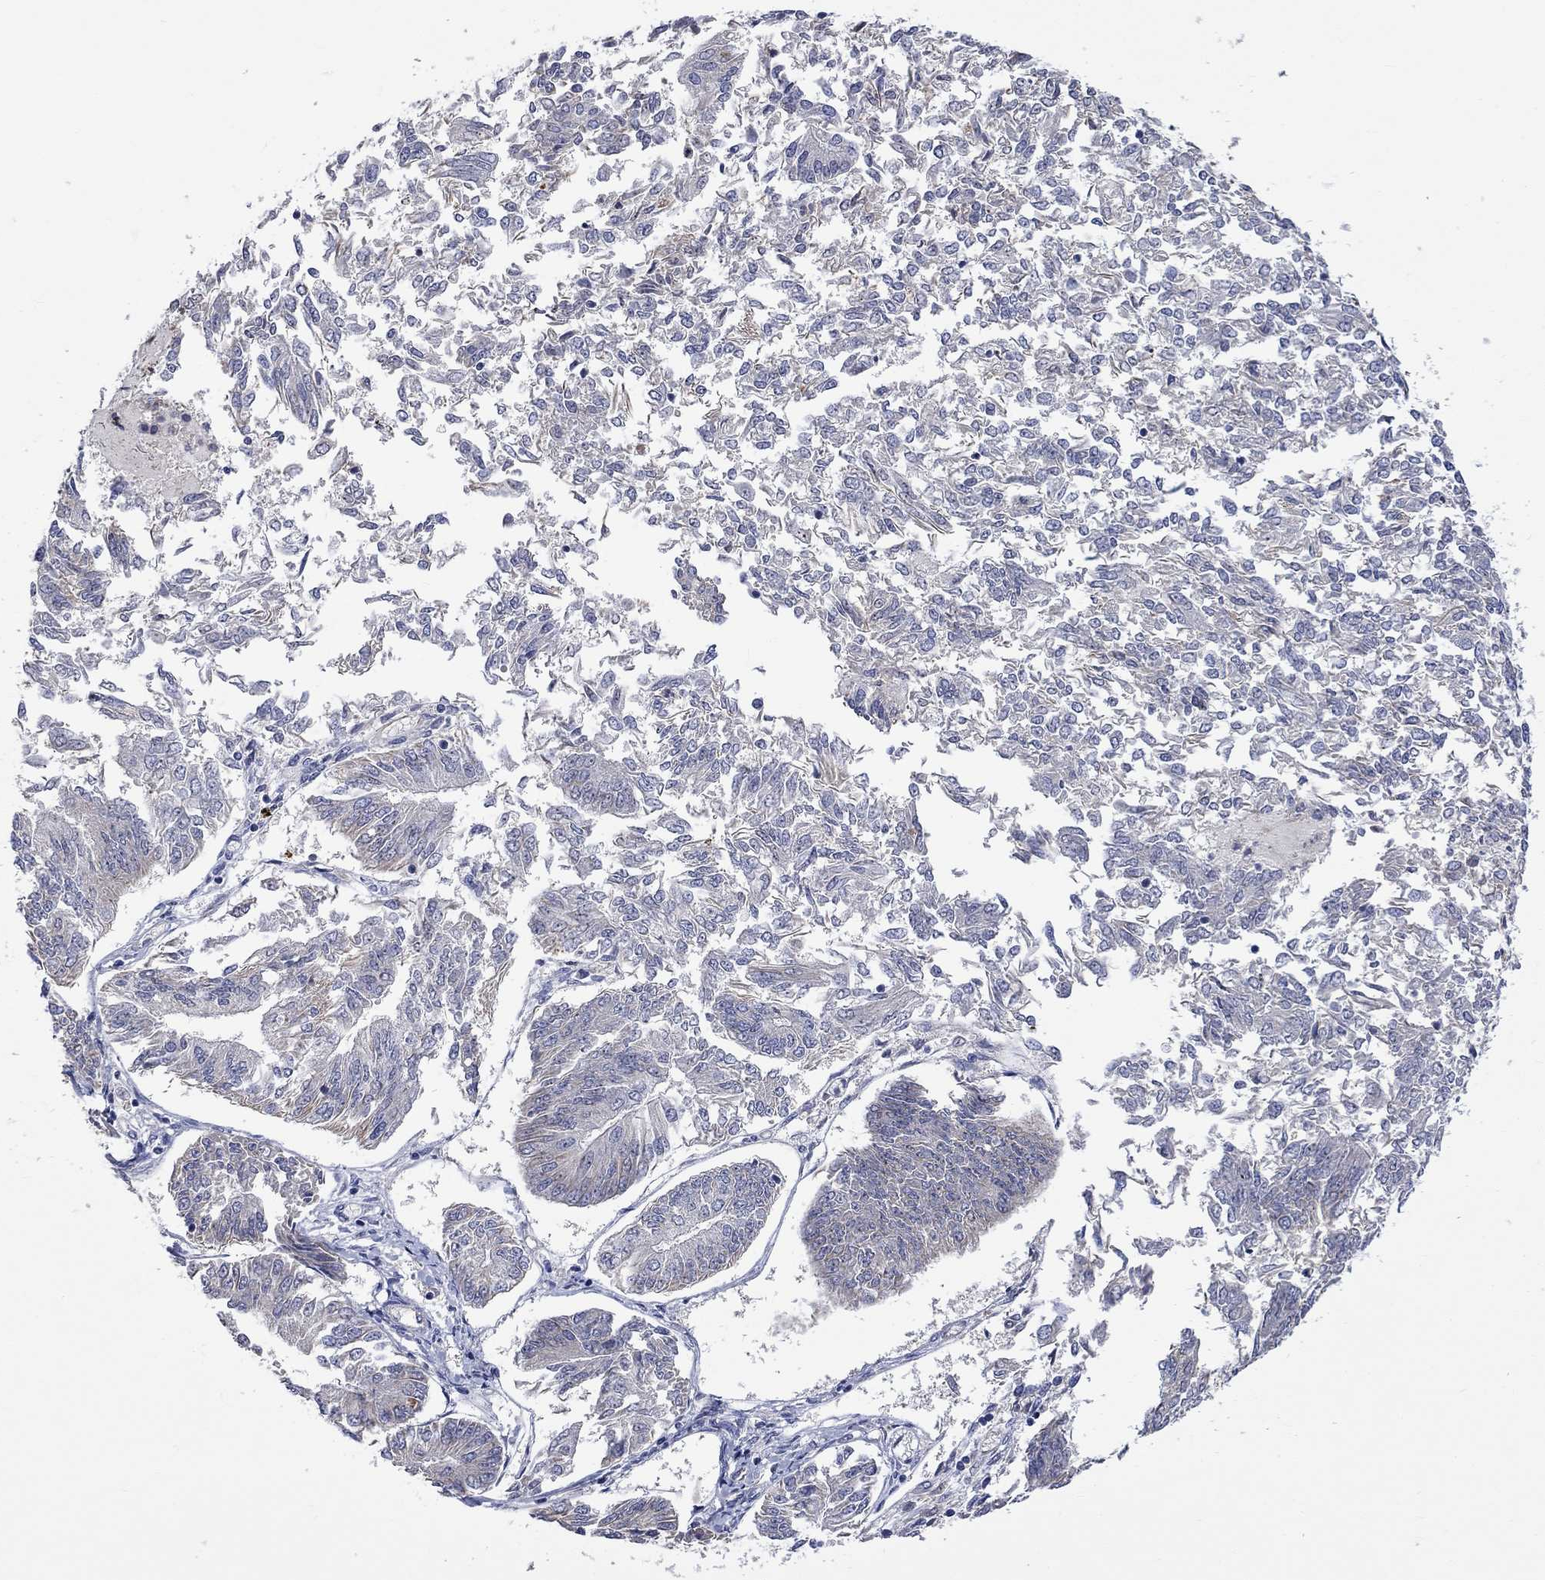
{"staining": {"intensity": "negative", "quantity": "none", "location": "none"}, "tissue": "endometrial cancer", "cell_type": "Tumor cells", "image_type": "cancer", "snomed": [{"axis": "morphology", "description": "Adenocarcinoma, NOS"}, {"axis": "topography", "description": "Endometrium"}], "caption": "Histopathology image shows no significant protein staining in tumor cells of endometrial adenocarcinoma.", "gene": "CAMKK2", "patient": {"sex": "female", "age": 58}}